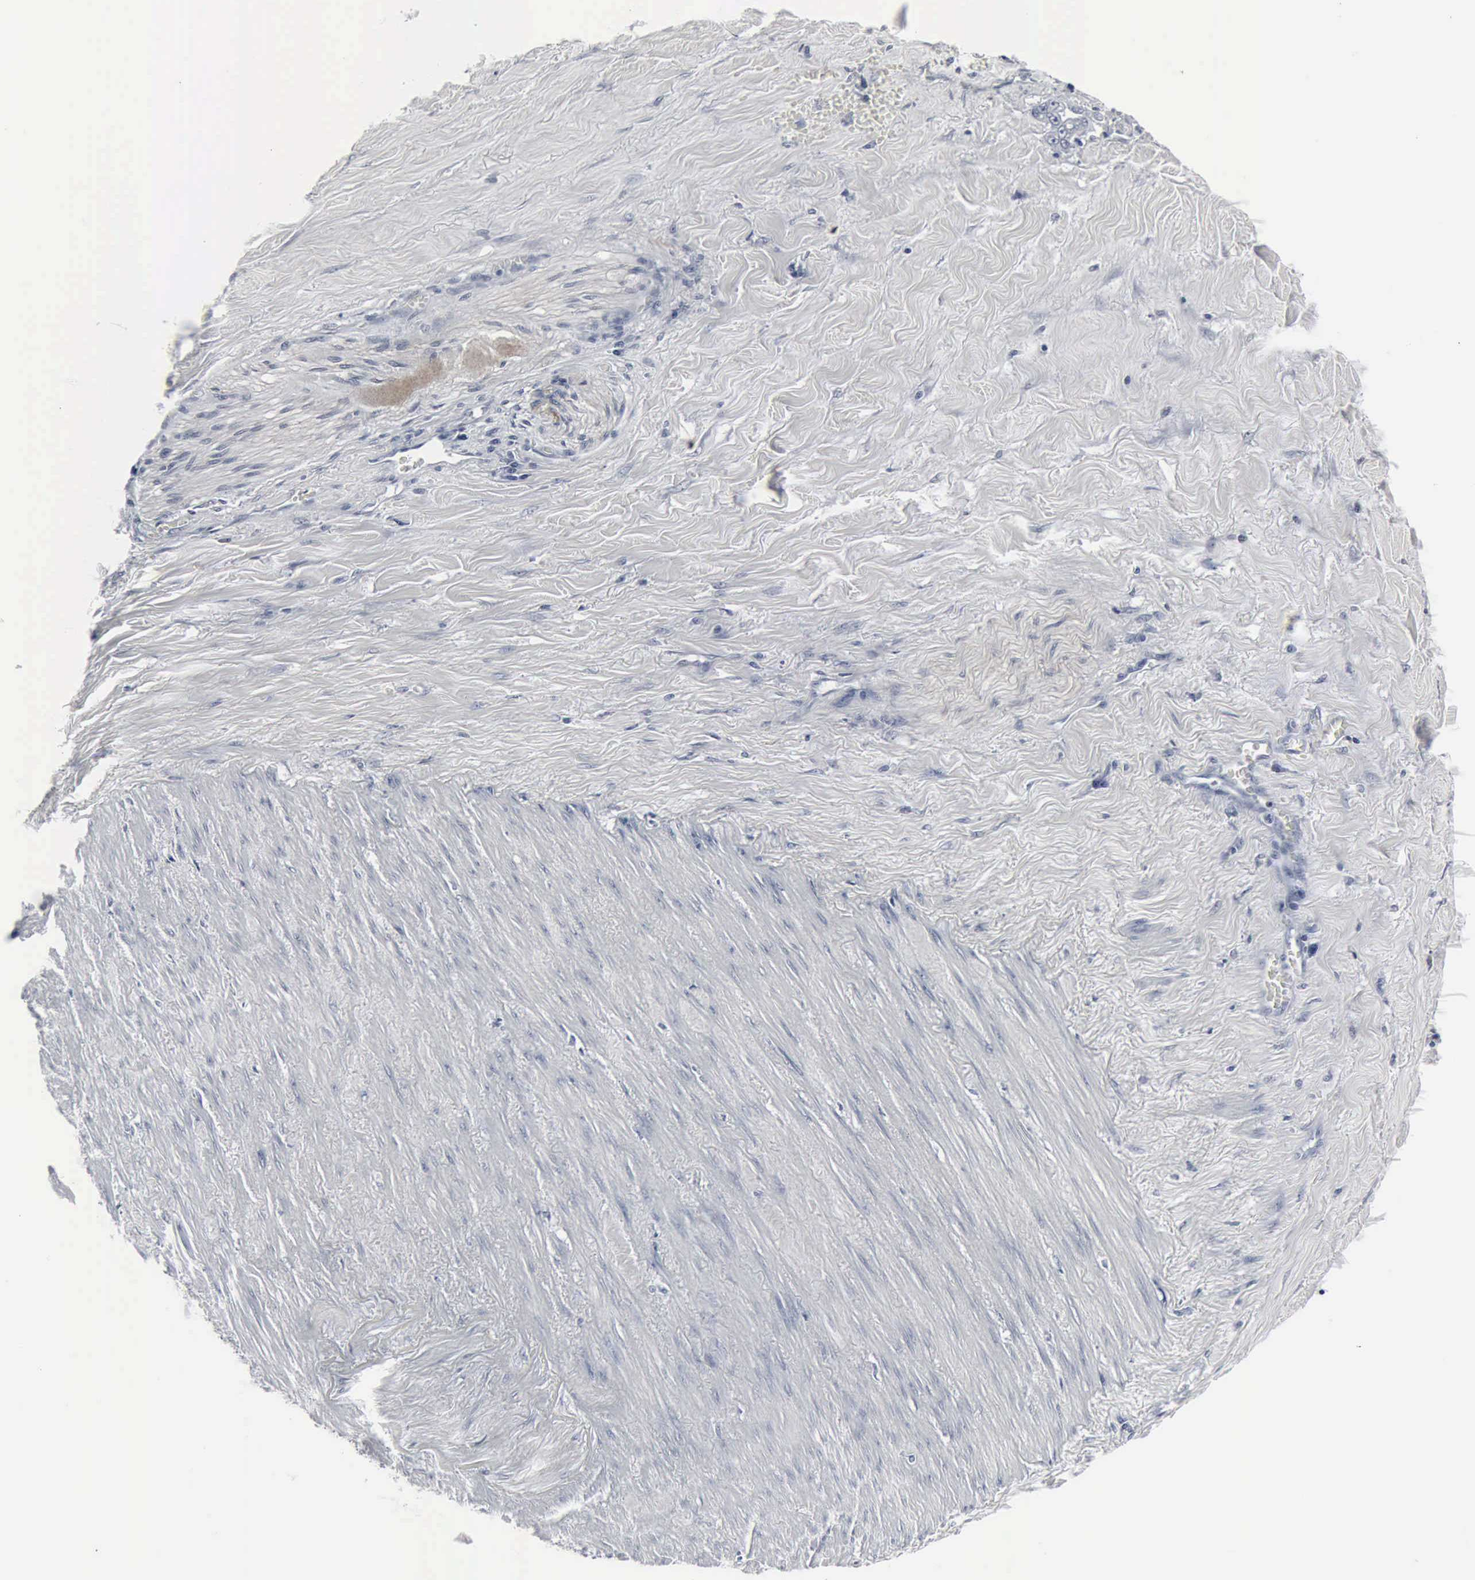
{"staining": {"intensity": "negative", "quantity": "none", "location": "none"}, "tissue": "liver cancer", "cell_type": "Tumor cells", "image_type": "cancer", "snomed": [{"axis": "morphology", "description": "Cholangiocarcinoma"}, {"axis": "topography", "description": "Liver"}], "caption": "Tumor cells show no significant expression in liver cancer.", "gene": "SNAP25", "patient": {"sex": "male", "age": 57}}